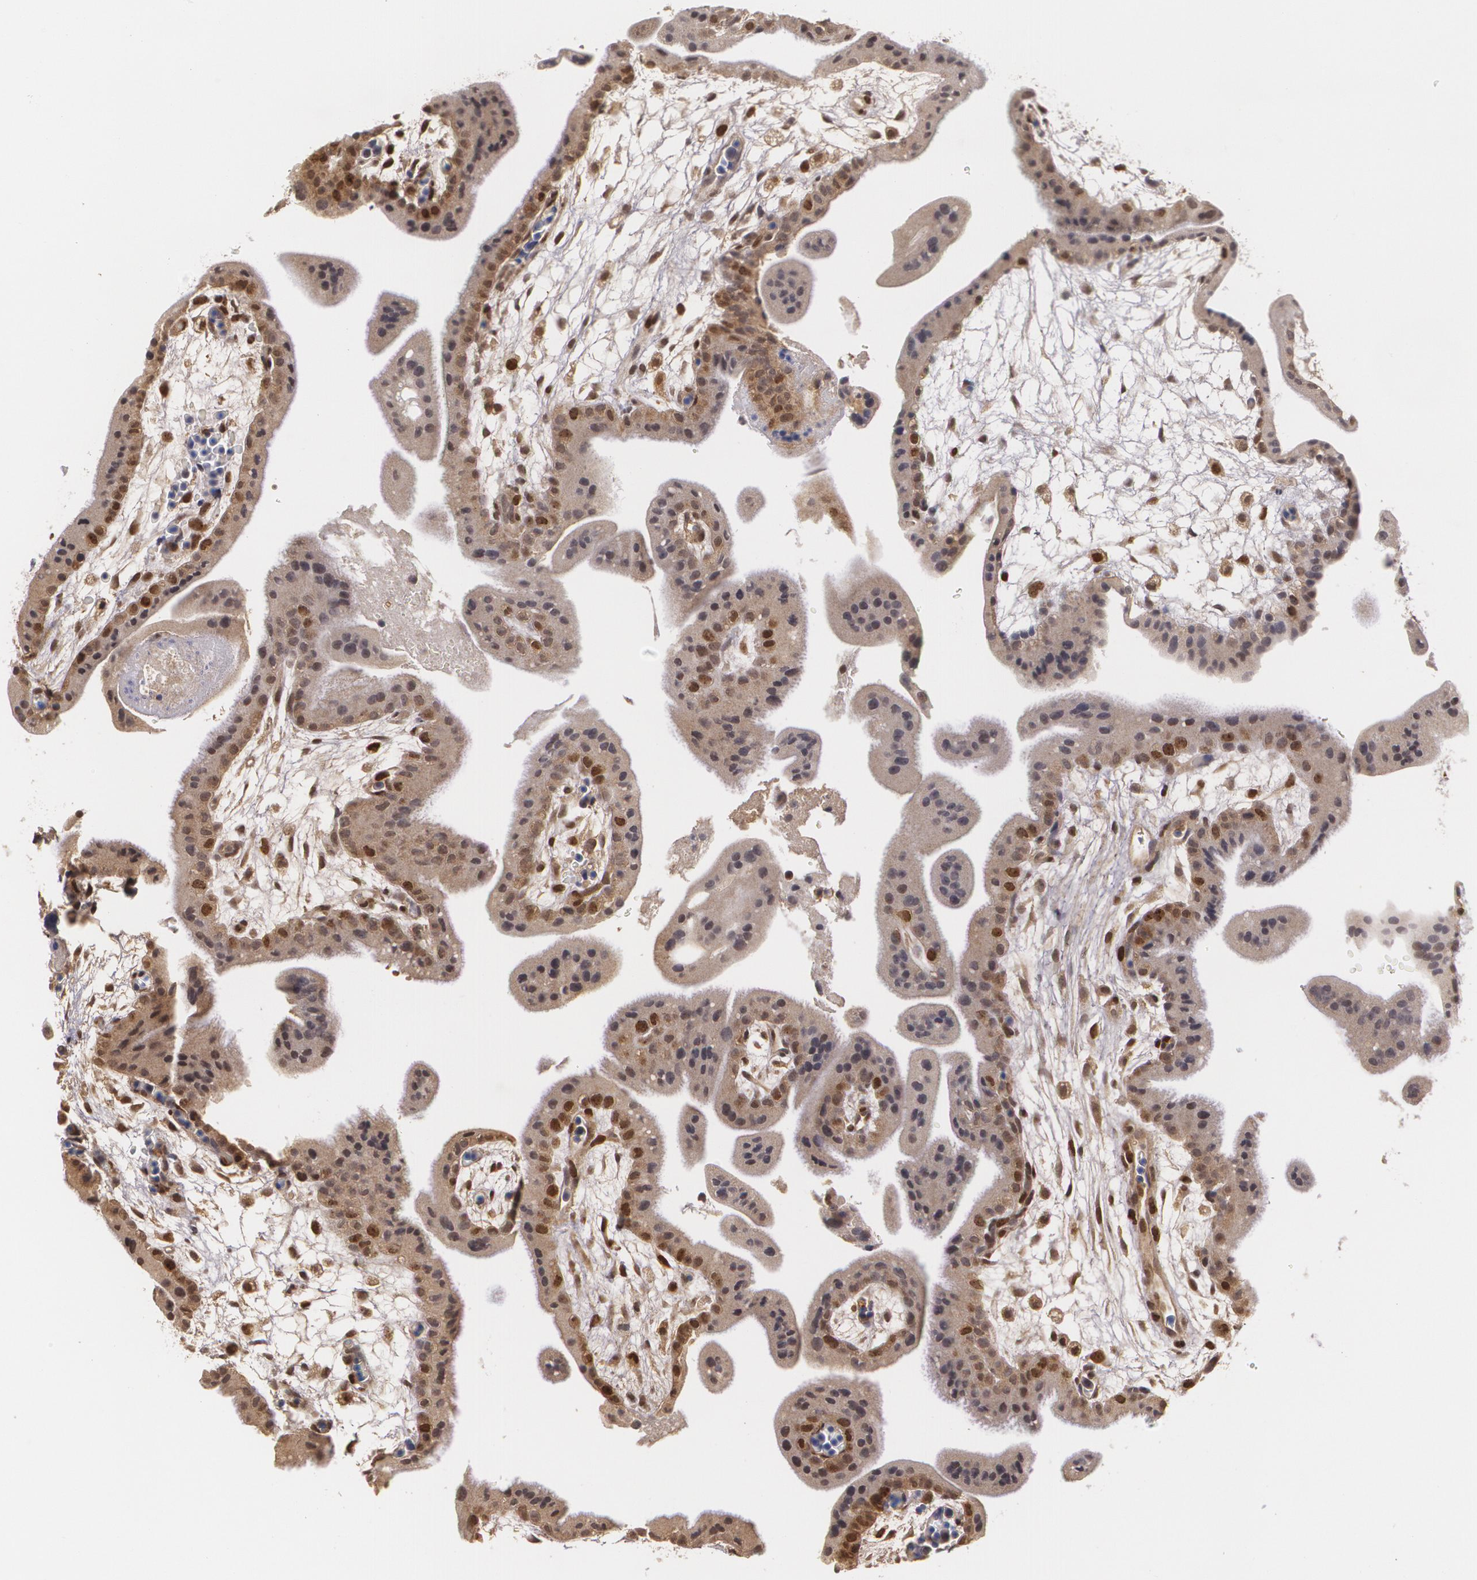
{"staining": {"intensity": "moderate", "quantity": "25%-75%", "location": "cytoplasmic/membranous,nuclear"}, "tissue": "placenta", "cell_type": "Decidual cells", "image_type": "normal", "snomed": [{"axis": "morphology", "description": "Normal tissue, NOS"}, {"axis": "topography", "description": "Placenta"}], "caption": "This is a histology image of IHC staining of benign placenta, which shows moderate expression in the cytoplasmic/membranous,nuclear of decidual cells.", "gene": "BRCA1", "patient": {"sex": "female", "age": 35}}